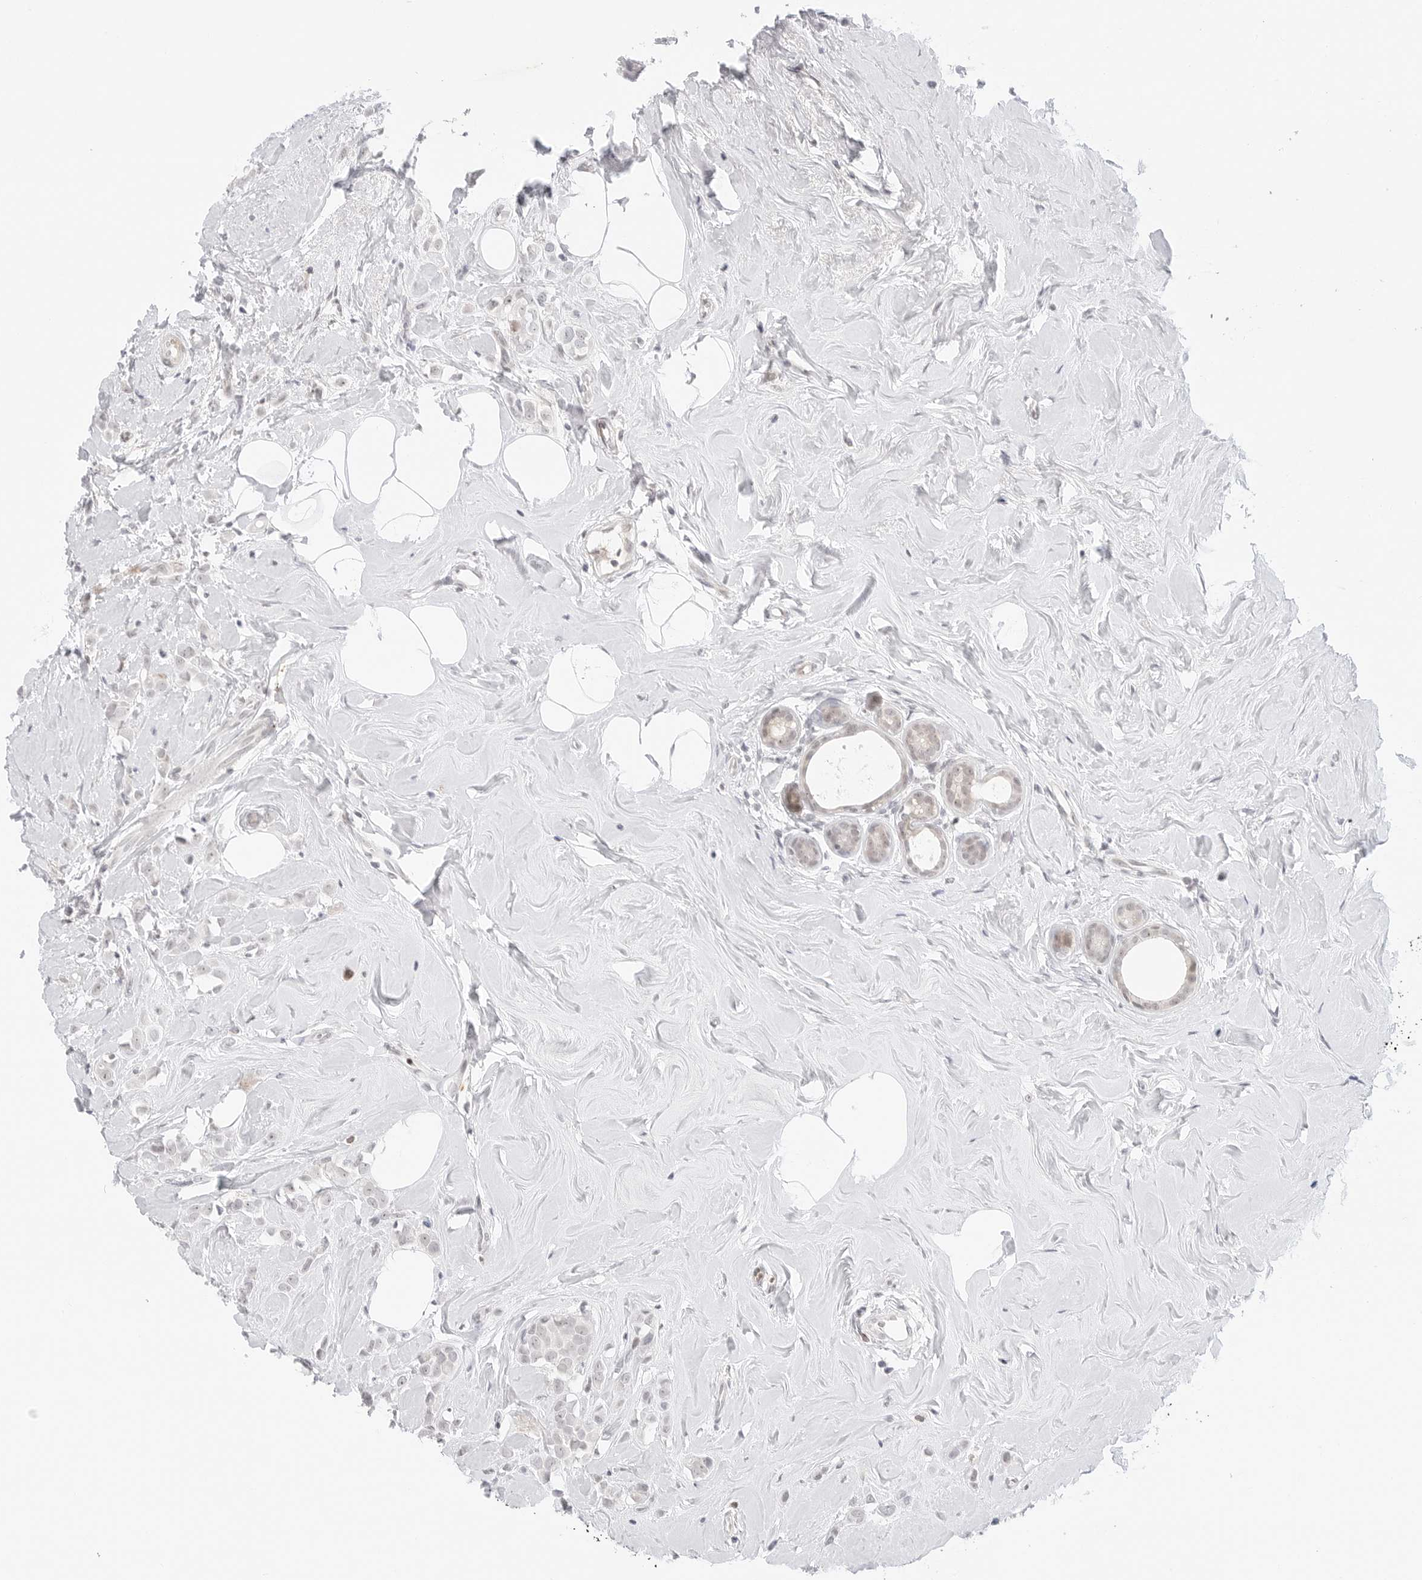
{"staining": {"intensity": "negative", "quantity": "none", "location": "none"}, "tissue": "breast cancer", "cell_type": "Tumor cells", "image_type": "cancer", "snomed": [{"axis": "morphology", "description": "Lobular carcinoma"}, {"axis": "topography", "description": "Breast"}], "caption": "Immunohistochemistry histopathology image of neoplastic tissue: human breast lobular carcinoma stained with DAB demonstrates no significant protein staining in tumor cells.", "gene": "HIPK3", "patient": {"sex": "female", "age": 47}}